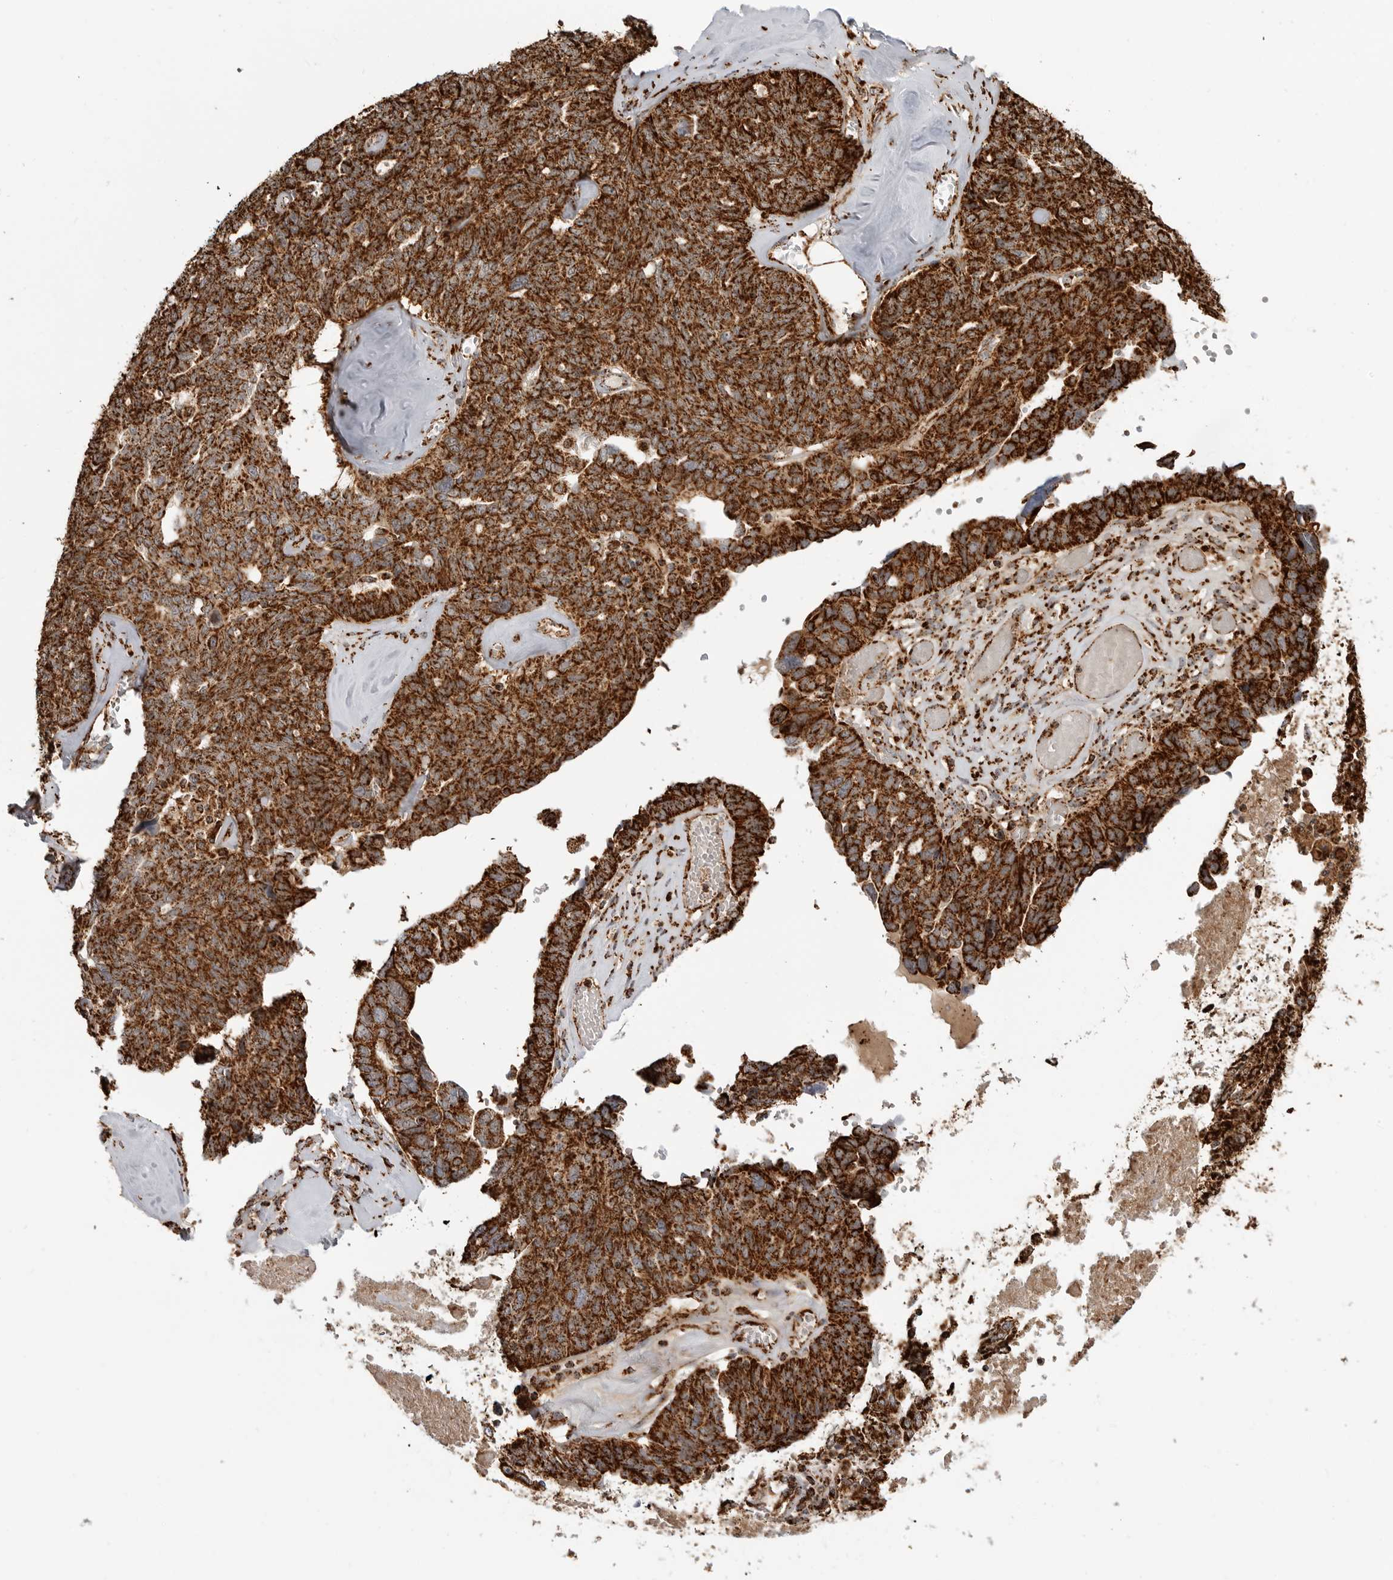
{"staining": {"intensity": "strong", "quantity": ">75%", "location": "cytoplasmic/membranous"}, "tissue": "ovarian cancer", "cell_type": "Tumor cells", "image_type": "cancer", "snomed": [{"axis": "morphology", "description": "Cystadenocarcinoma, serous, NOS"}, {"axis": "topography", "description": "Ovary"}], "caption": "High-magnification brightfield microscopy of ovarian serous cystadenocarcinoma stained with DAB (3,3'-diaminobenzidine) (brown) and counterstained with hematoxylin (blue). tumor cells exhibit strong cytoplasmic/membranous staining is appreciated in approximately>75% of cells.", "gene": "BMP2K", "patient": {"sex": "female", "age": 79}}